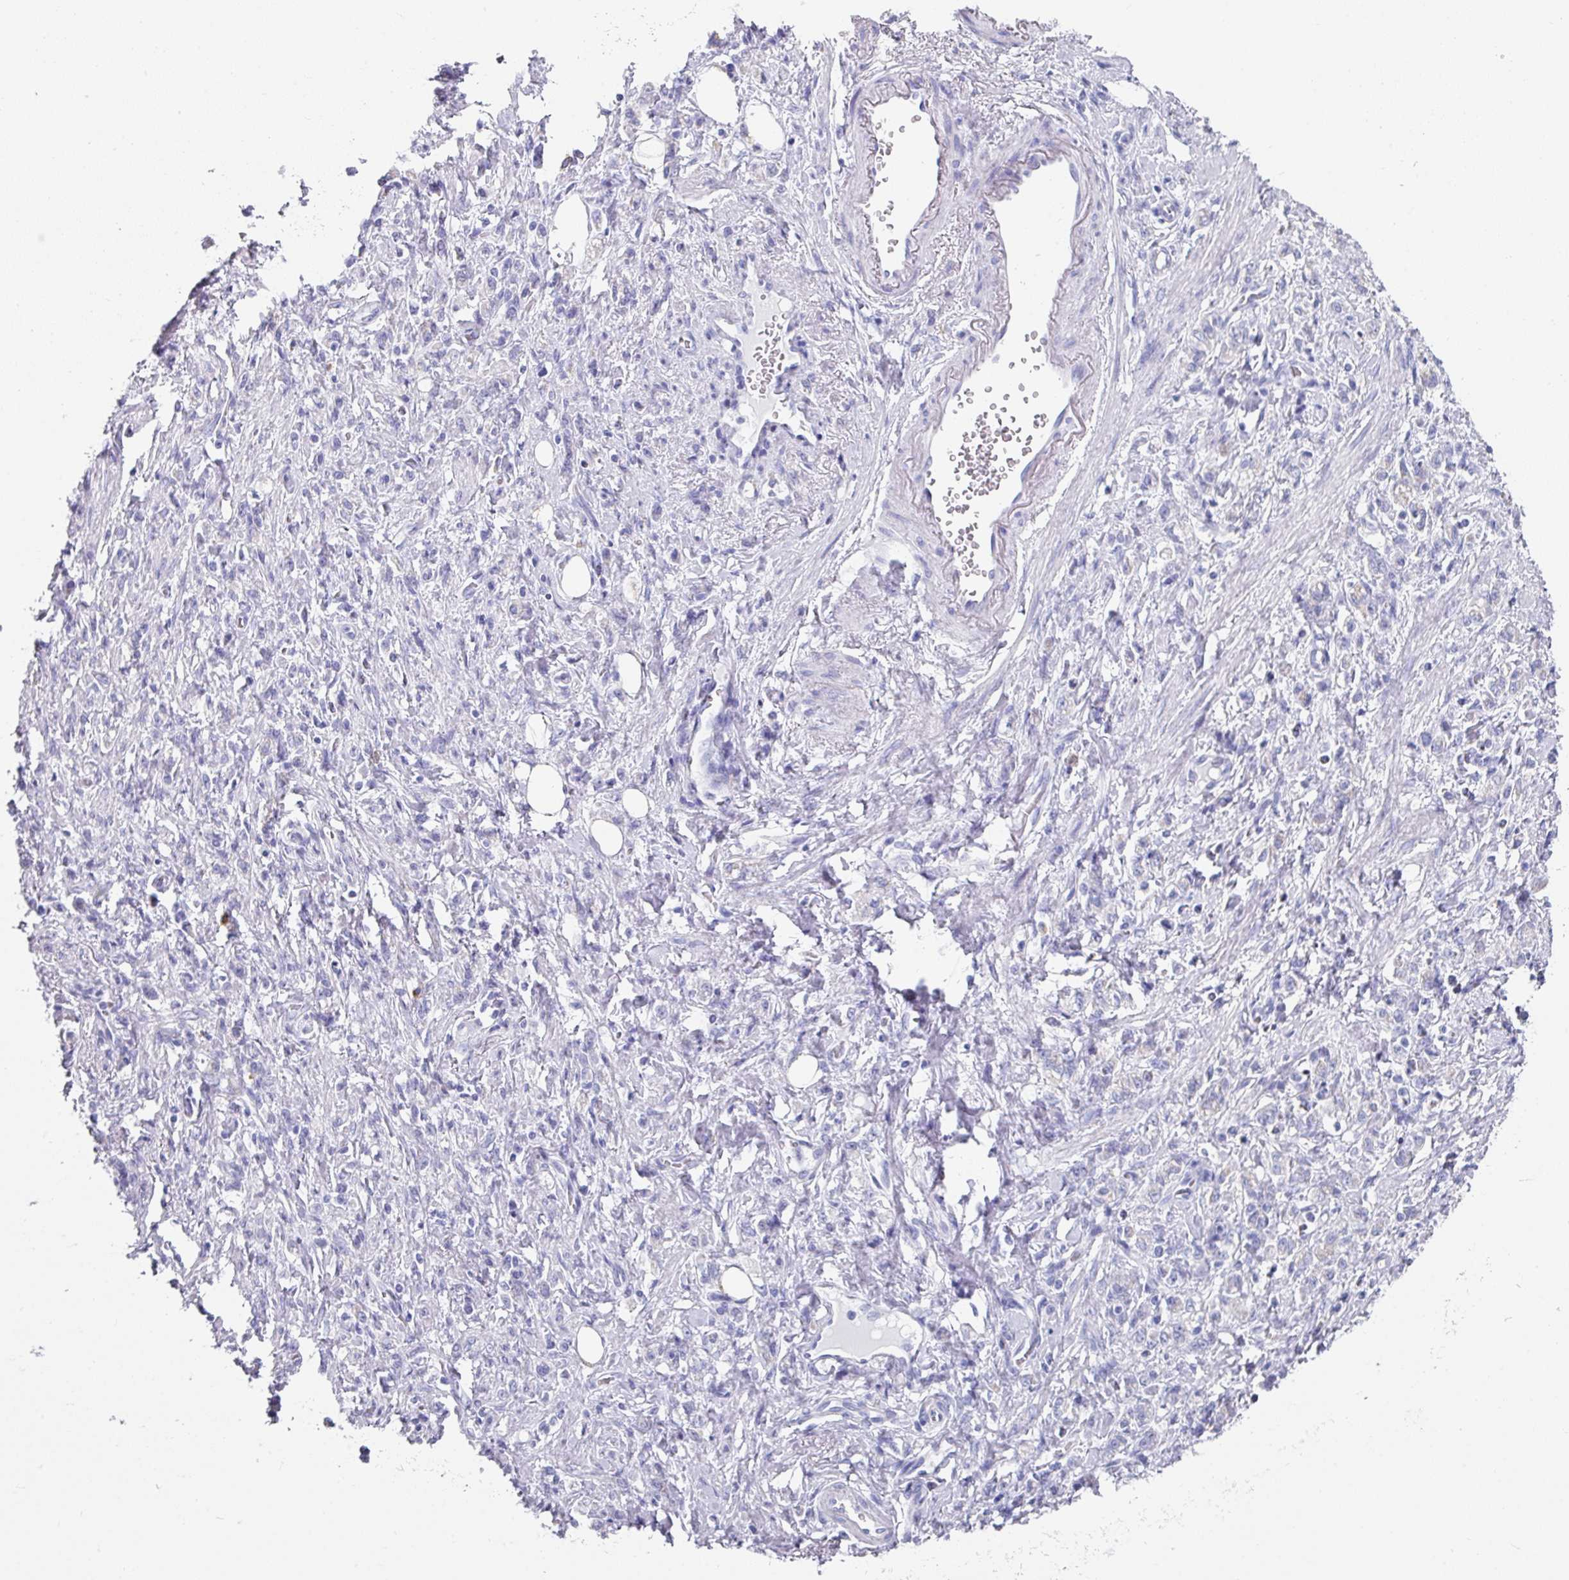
{"staining": {"intensity": "negative", "quantity": "none", "location": "none"}, "tissue": "stomach cancer", "cell_type": "Tumor cells", "image_type": "cancer", "snomed": [{"axis": "morphology", "description": "Adenocarcinoma, NOS"}, {"axis": "topography", "description": "Stomach"}], "caption": "Immunohistochemistry histopathology image of neoplastic tissue: human stomach adenocarcinoma stained with DAB (3,3'-diaminobenzidine) reveals no significant protein staining in tumor cells.", "gene": "SETBP1", "patient": {"sex": "male", "age": 77}}